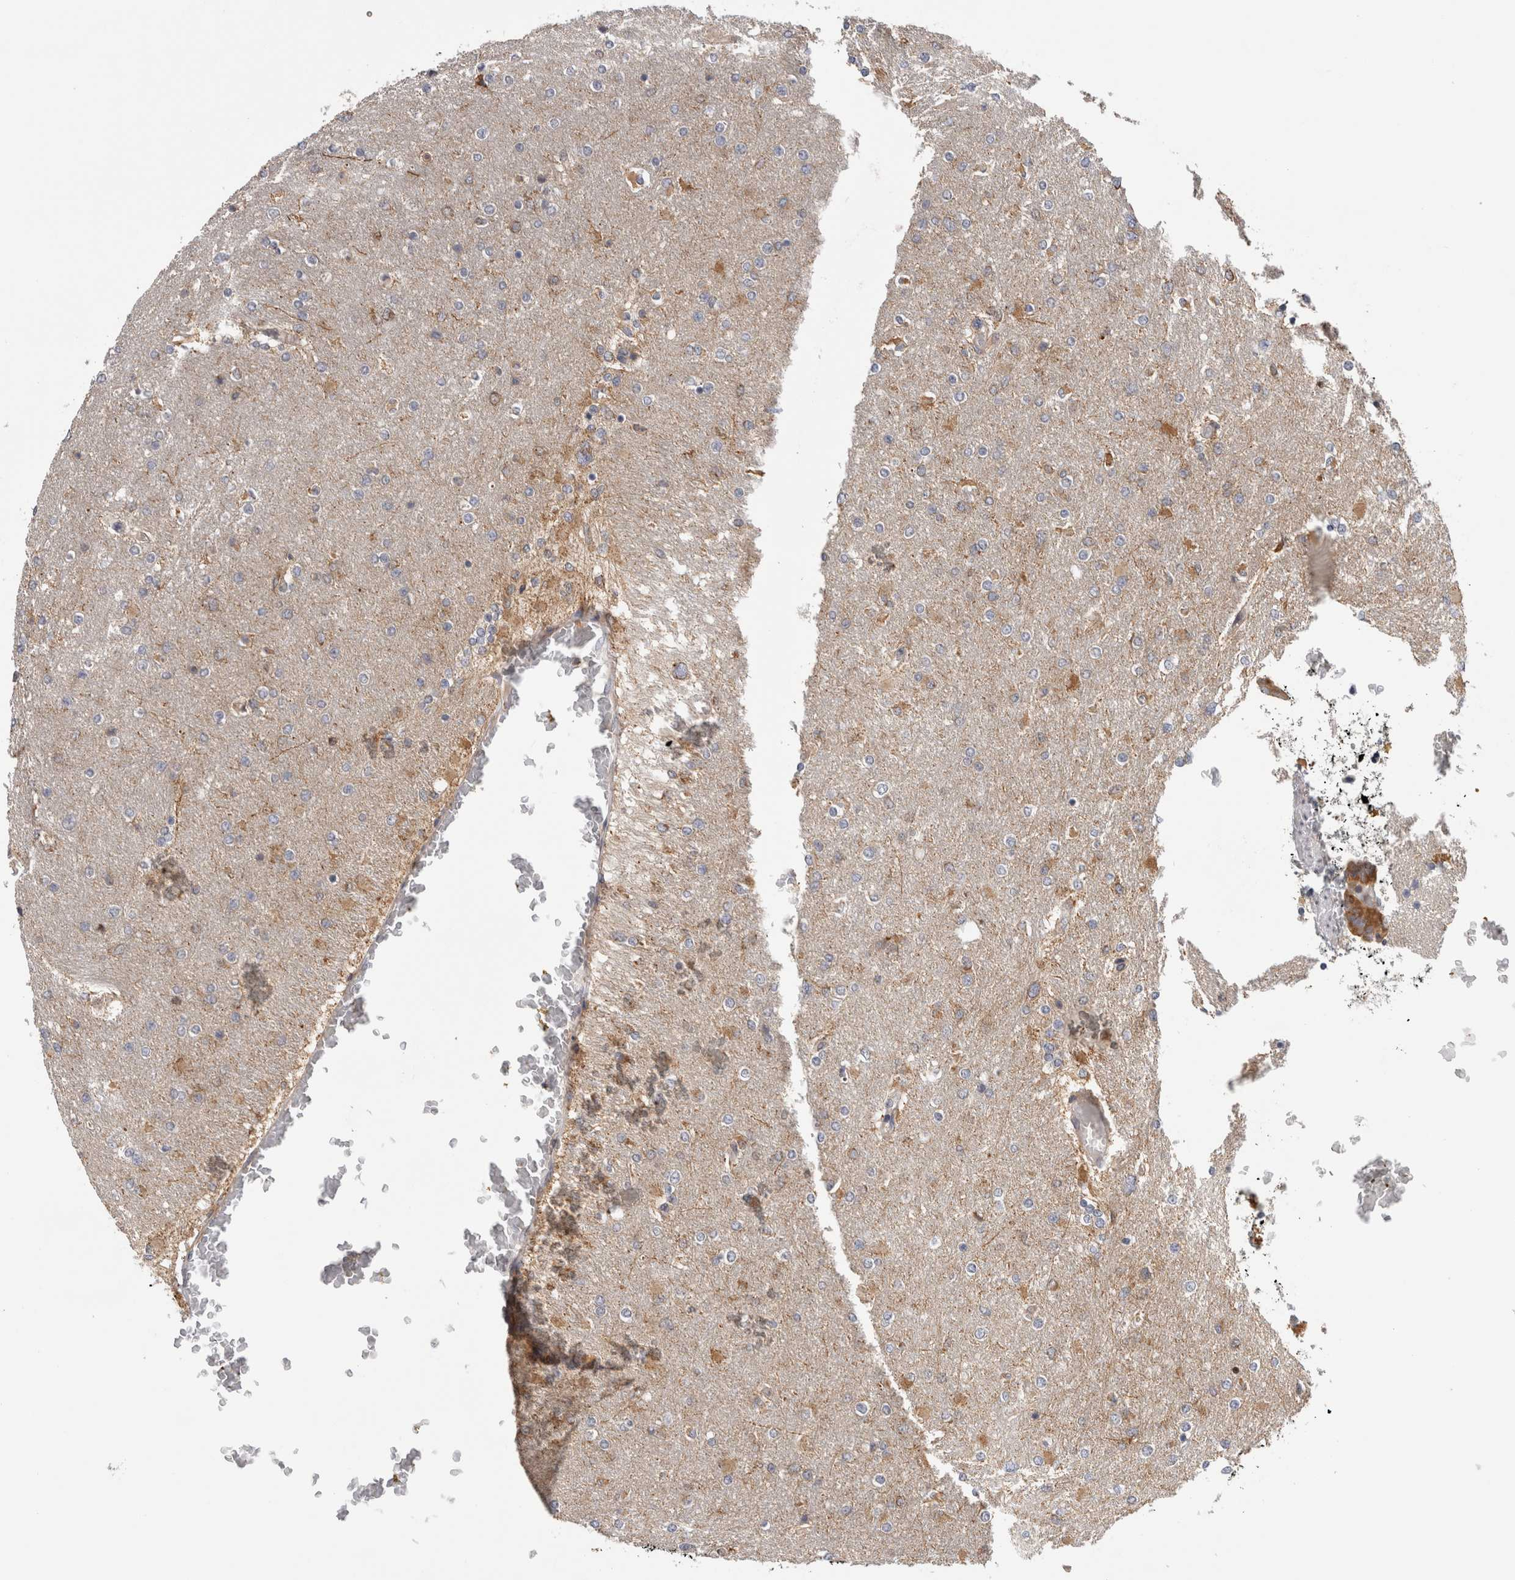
{"staining": {"intensity": "moderate", "quantity": "25%-75%", "location": "cytoplasmic/membranous"}, "tissue": "glioma", "cell_type": "Tumor cells", "image_type": "cancer", "snomed": [{"axis": "morphology", "description": "Glioma, malignant, High grade"}, {"axis": "topography", "description": "Cerebral cortex"}], "caption": "Malignant glioma (high-grade) was stained to show a protein in brown. There is medium levels of moderate cytoplasmic/membranous staining in approximately 25%-75% of tumor cells.", "gene": "GRIK2", "patient": {"sex": "female", "age": 36}}